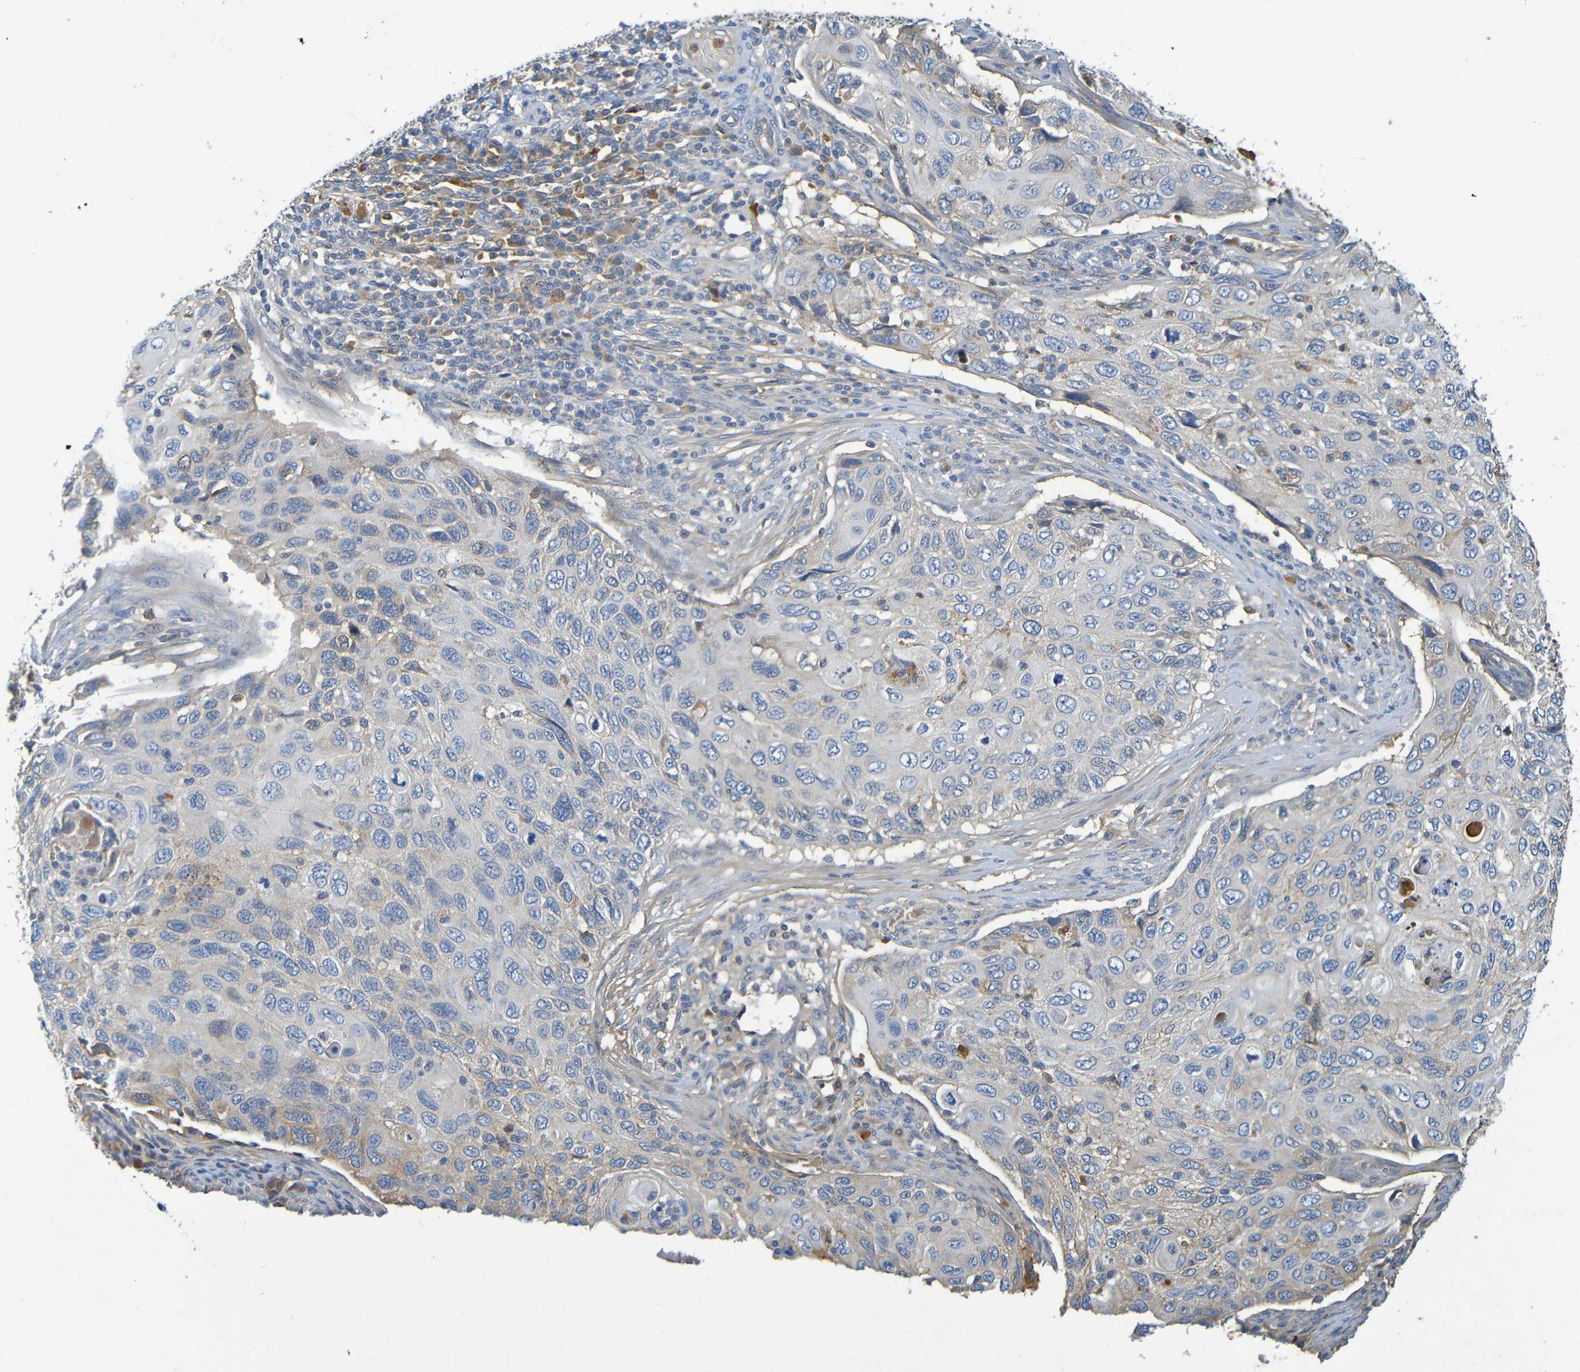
{"staining": {"intensity": "negative", "quantity": "none", "location": "none"}, "tissue": "cervical cancer", "cell_type": "Tumor cells", "image_type": "cancer", "snomed": [{"axis": "morphology", "description": "Squamous cell carcinoma, NOS"}, {"axis": "topography", "description": "Cervix"}], "caption": "High magnification brightfield microscopy of cervical squamous cell carcinoma stained with DAB (3,3'-diaminobenzidine) (brown) and counterstained with hematoxylin (blue): tumor cells show no significant expression. (Stains: DAB IHC with hematoxylin counter stain, Microscopy: brightfield microscopy at high magnification).", "gene": "C1QA", "patient": {"sex": "female", "age": 70}}